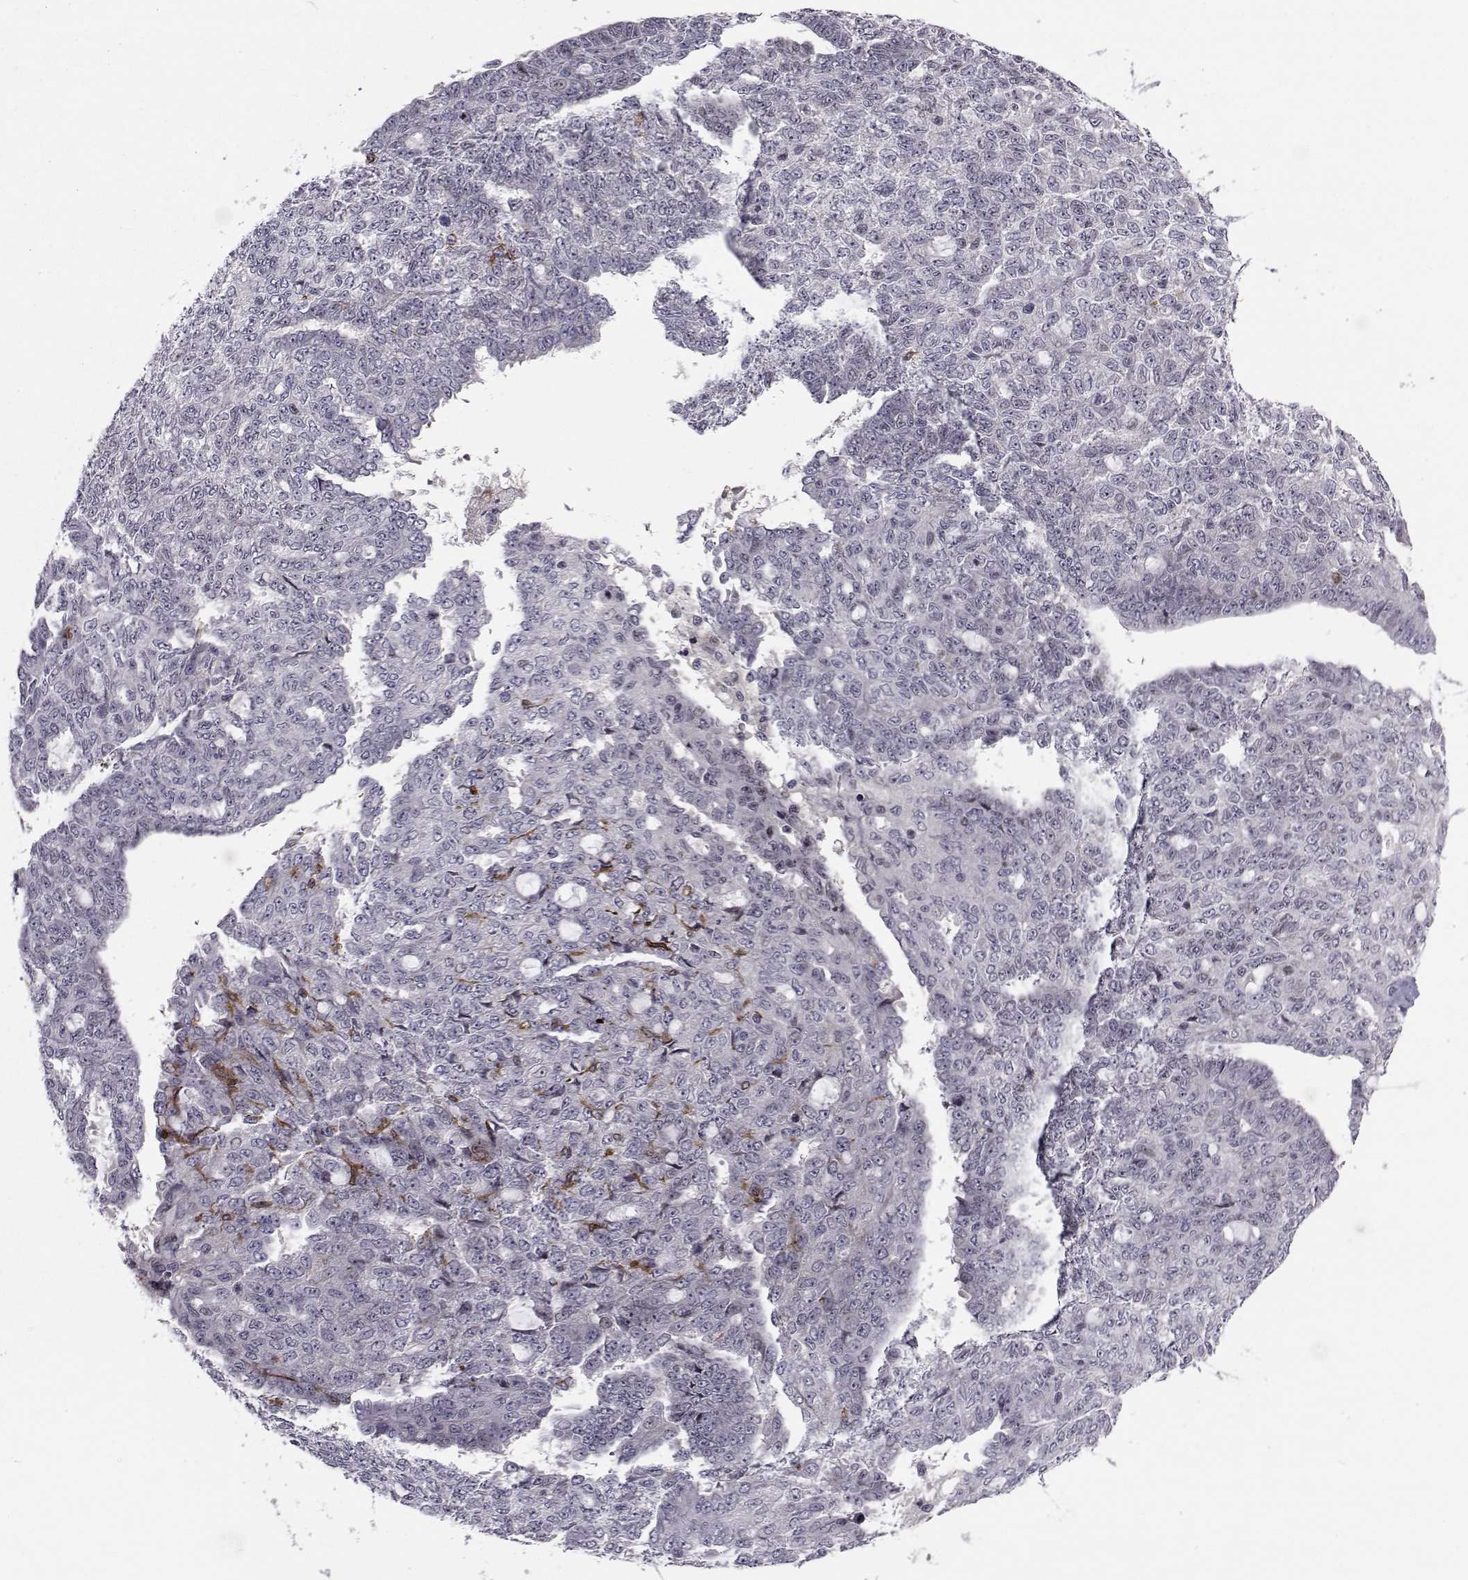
{"staining": {"intensity": "negative", "quantity": "none", "location": "none"}, "tissue": "ovarian cancer", "cell_type": "Tumor cells", "image_type": "cancer", "snomed": [{"axis": "morphology", "description": "Cystadenocarcinoma, serous, NOS"}, {"axis": "topography", "description": "Ovary"}], "caption": "DAB (3,3'-diaminobenzidine) immunohistochemical staining of ovarian cancer reveals no significant staining in tumor cells.", "gene": "PCP4L1", "patient": {"sex": "female", "age": 71}}